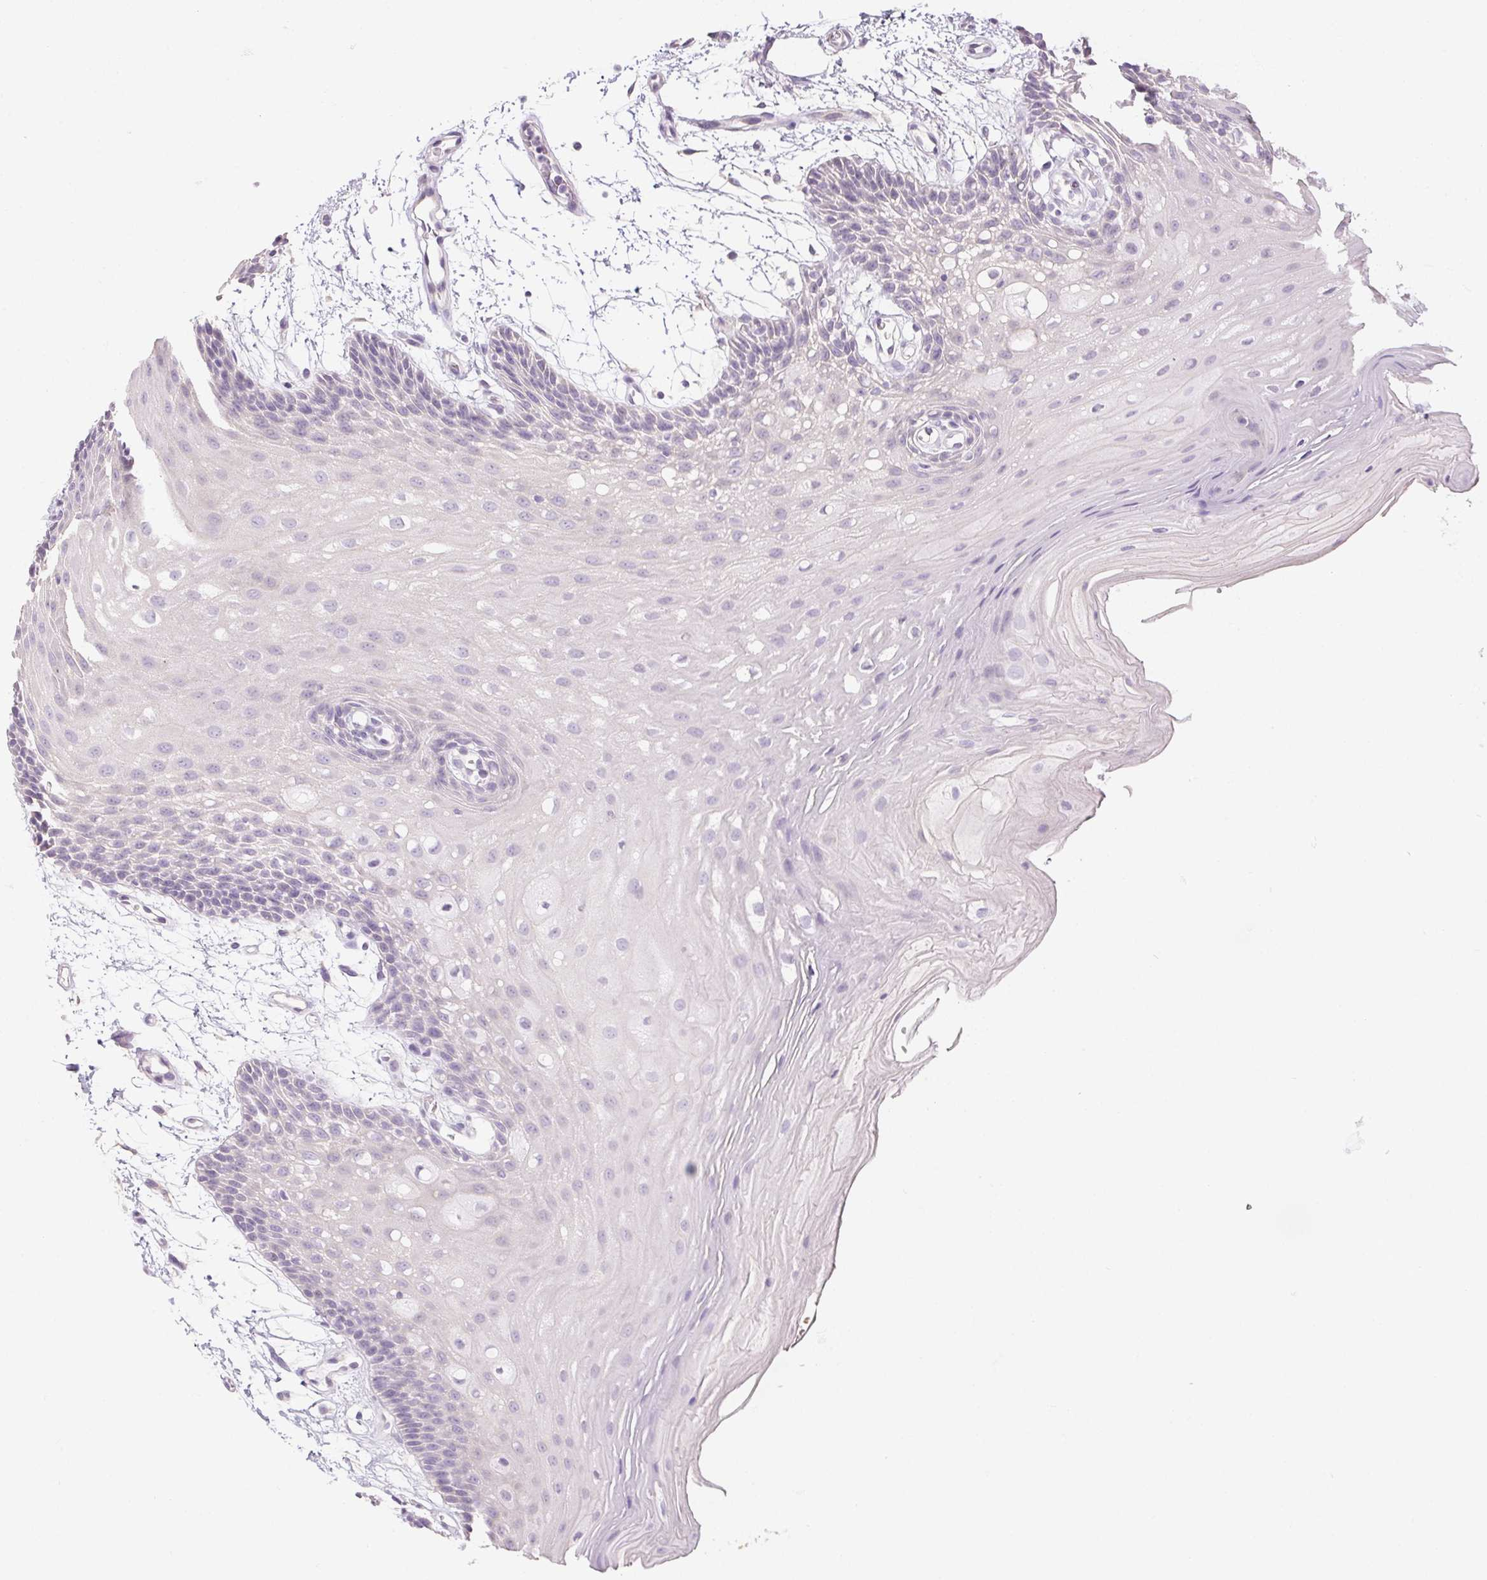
{"staining": {"intensity": "negative", "quantity": "none", "location": "none"}, "tissue": "oral mucosa", "cell_type": "Squamous epithelial cells", "image_type": "normal", "snomed": [{"axis": "morphology", "description": "Normal tissue, NOS"}, {"axis": "morphology", "description": "Squamous cell carcinoma, NOS"}, {"axis": "topography", "description": "Oral tissue"}, {"axis": "topography", "description": "Tounge, NOS"}, {"axis": "topography", "description": "Head-Neck"}], "caption": "An IHC photomicrograph of benign oral mucosa is shown. There is no staining in squamous epithelial cells of oral mucosa.", "gene": "CTCFL", "patient": {"sex": "male", "age": 62}}